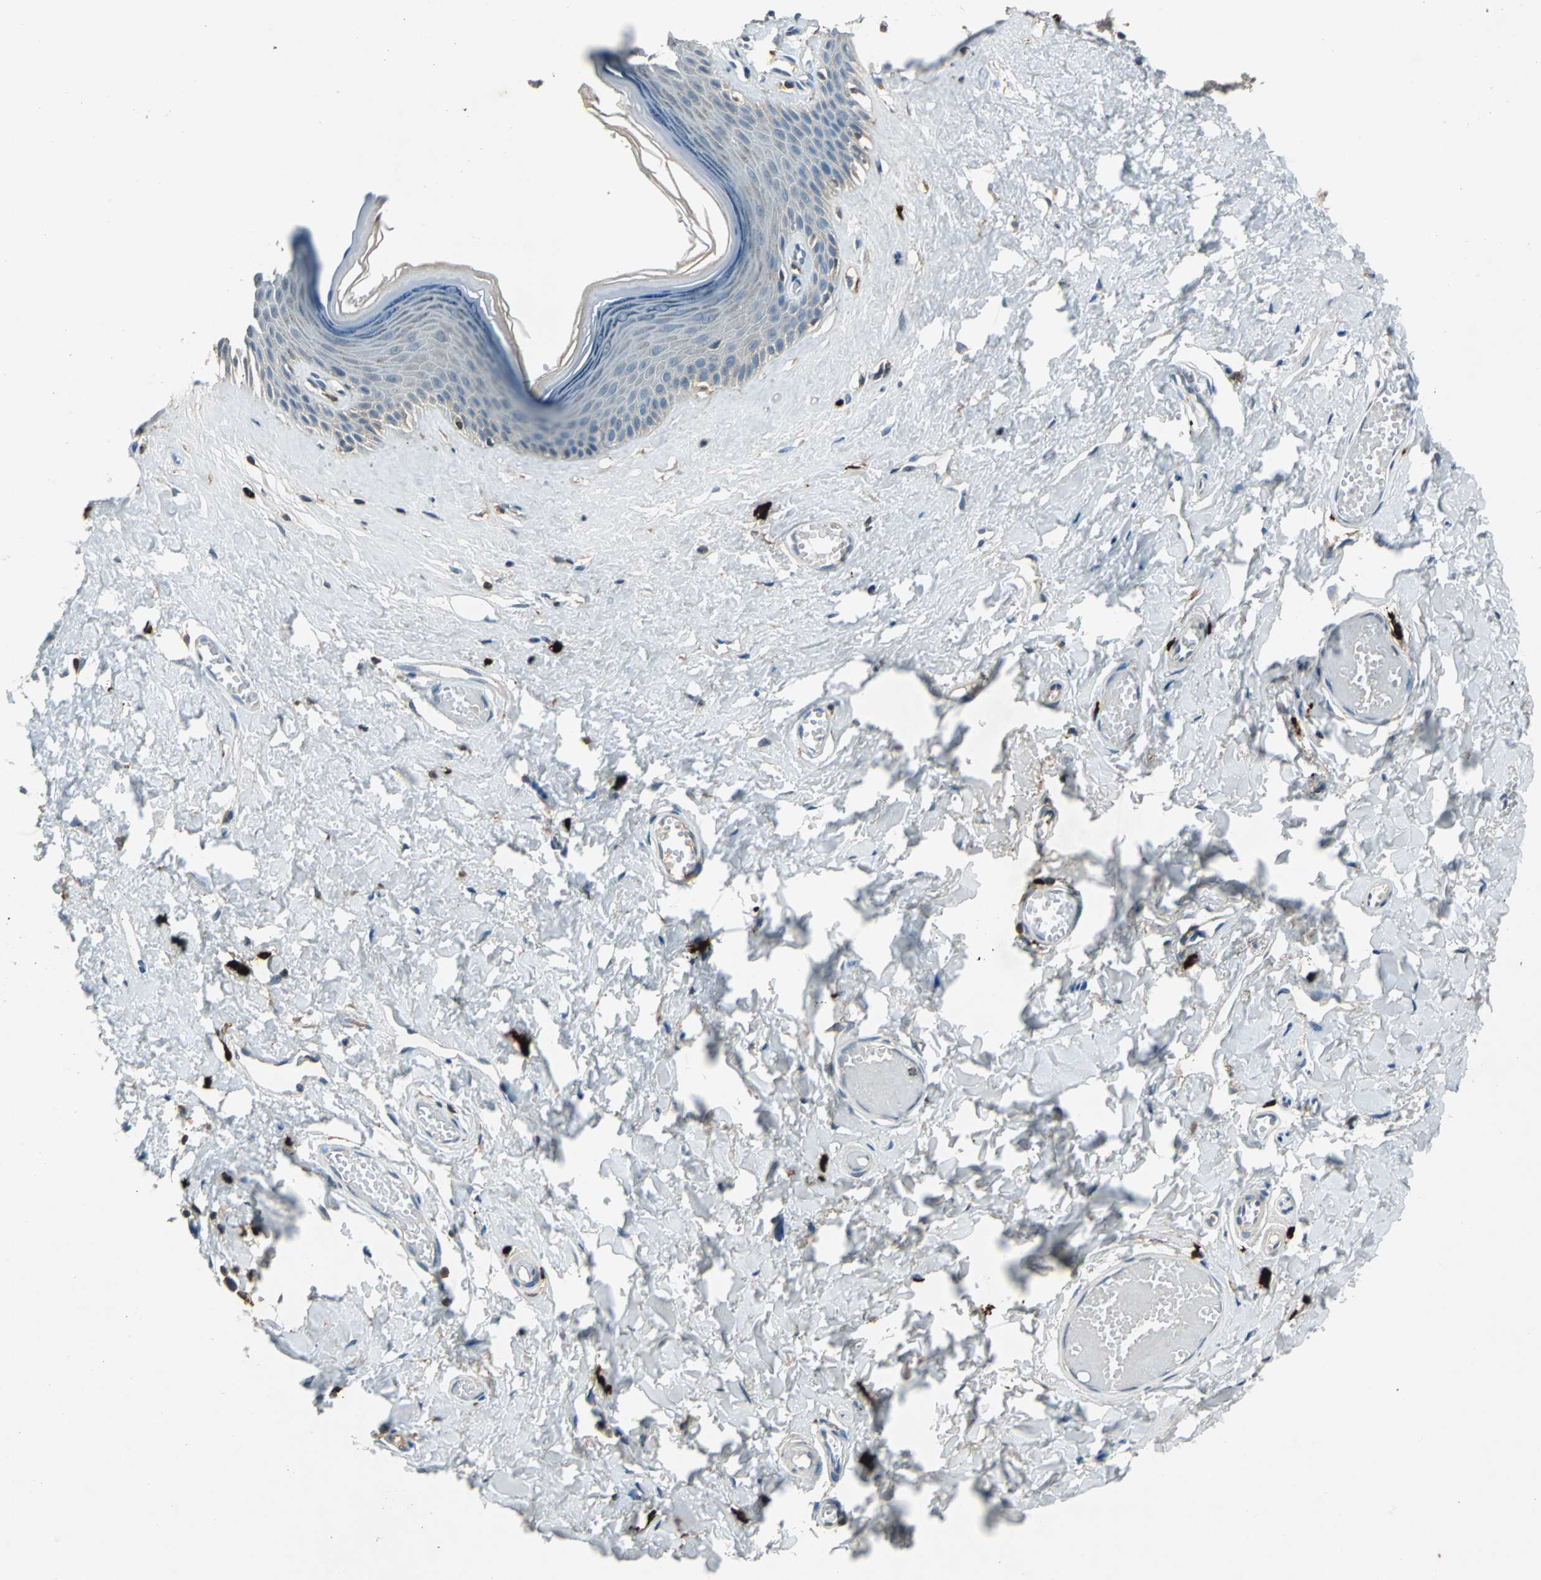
{"staining": {"intensity": "weak", "quantity": "<25%", "location": "cytoplasmic/membranous"}, "tissue": "skin", "cell_type": "Epidermal cells", "image_type": "normal", "snomed": [{"axis": "morphology", "description": "Normal tissue, NOS"}, {"axis": "morphology", "description": "Inflammation, NOS"}, {"axis": "topography", "description": "Vulva"}], "caption": "A high-resolution micrograph shows IHC staining of benign skin, which exhibits no significant expression in epidermal cells. (Stains: DAB immunohistochemistry with hematoxylin counter stain, Microscopy: brightfield microscopy at high magnification).", "gene": "SLC19A2", "patient": {"sex": "female", "age": 84}}